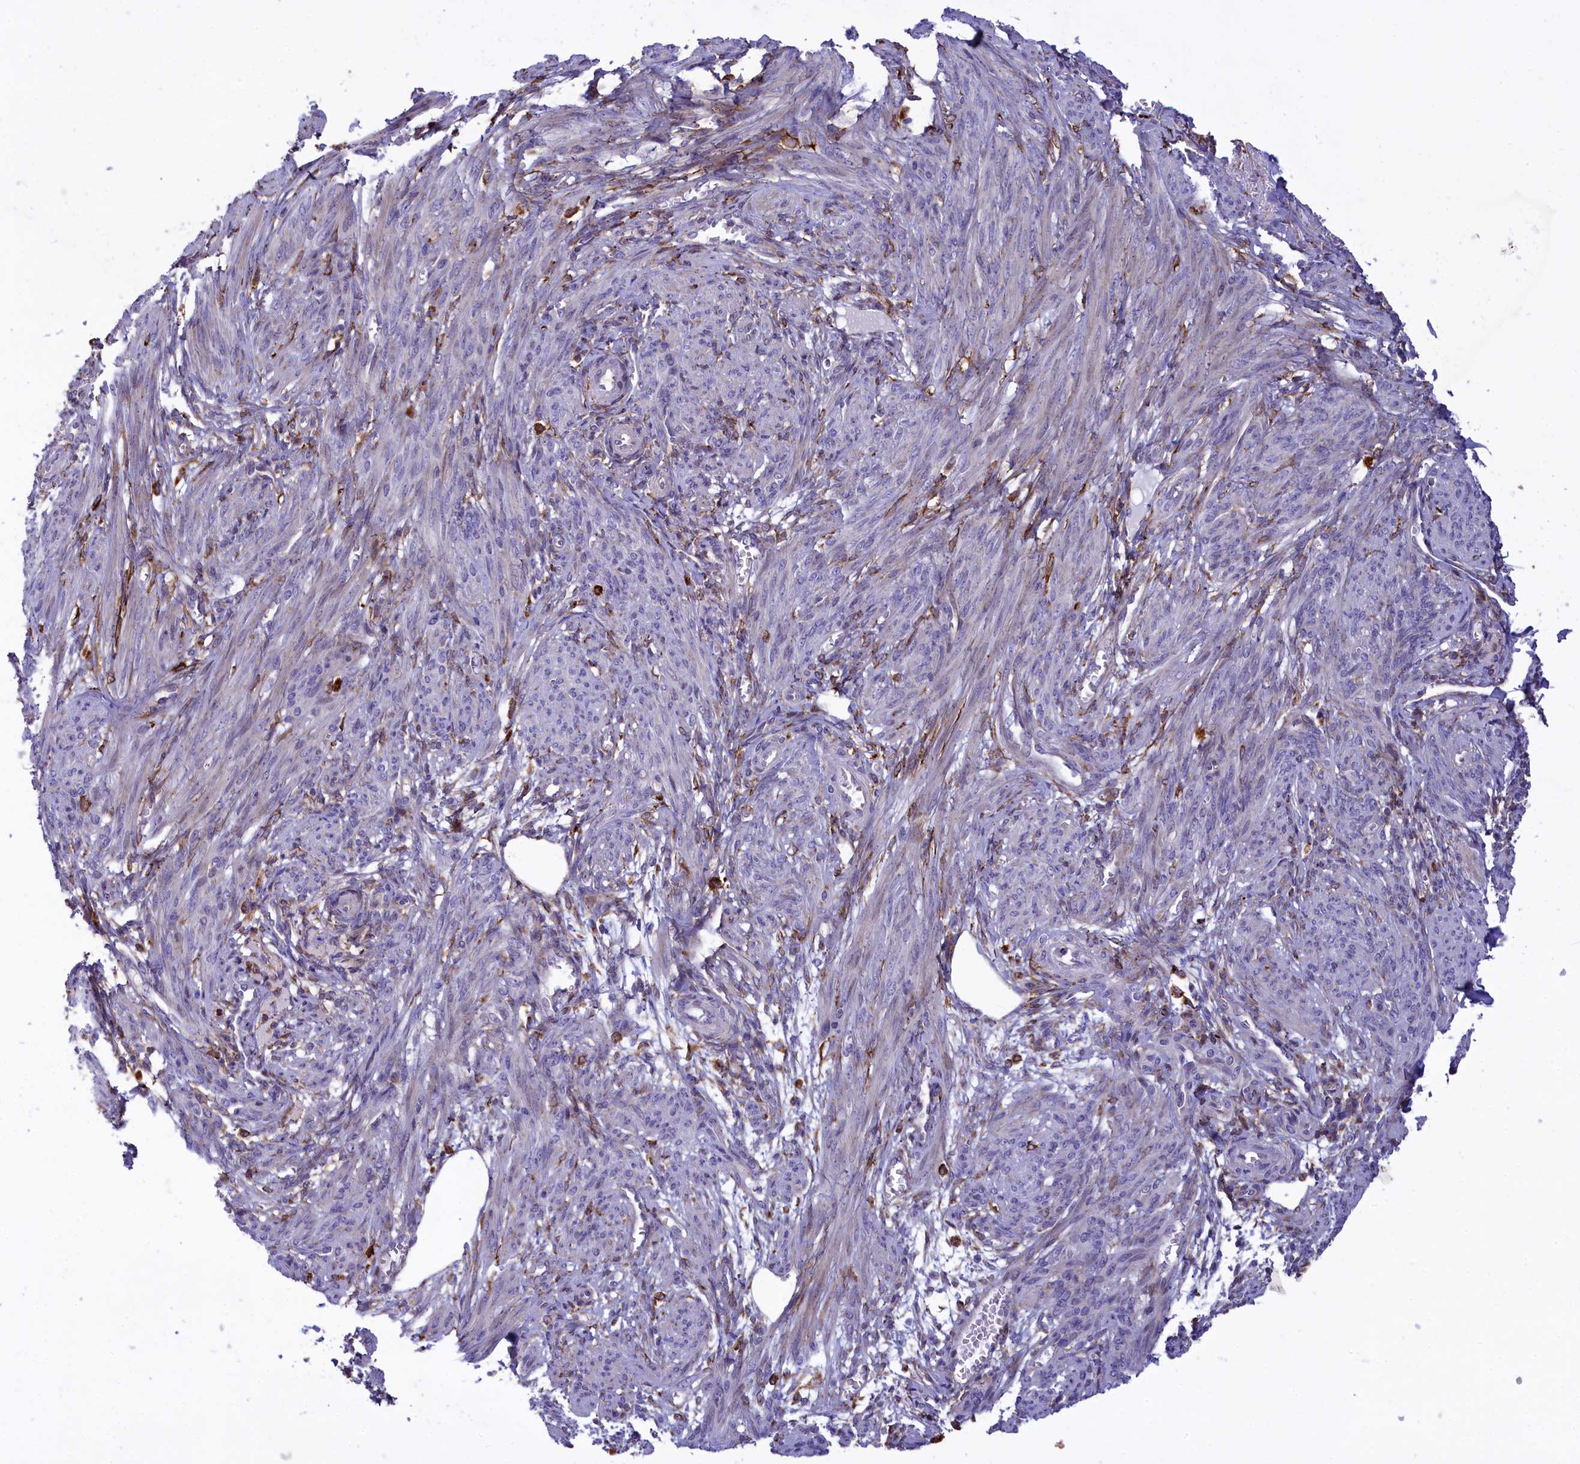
{"staining": {"intensity": "weak", "quantity": "<25%", "location": "cytoplasmic/membranous"}, "tissue": "smooth muscle", "cell_type": "Smooth muscle cells", "image_type": "normal", "snomed": [{"axis": "morphology", "description": "Normal tissue, NOS"}, {"axis": "topography", "description": "Smooth muscle"}], "caption": "This is an IHC histopathology image of benign smooth muscle. There is no positivity in smooth muscle cells.", "gene": "MAN2B1", "patient": {"sex": "female", "age": 39}}